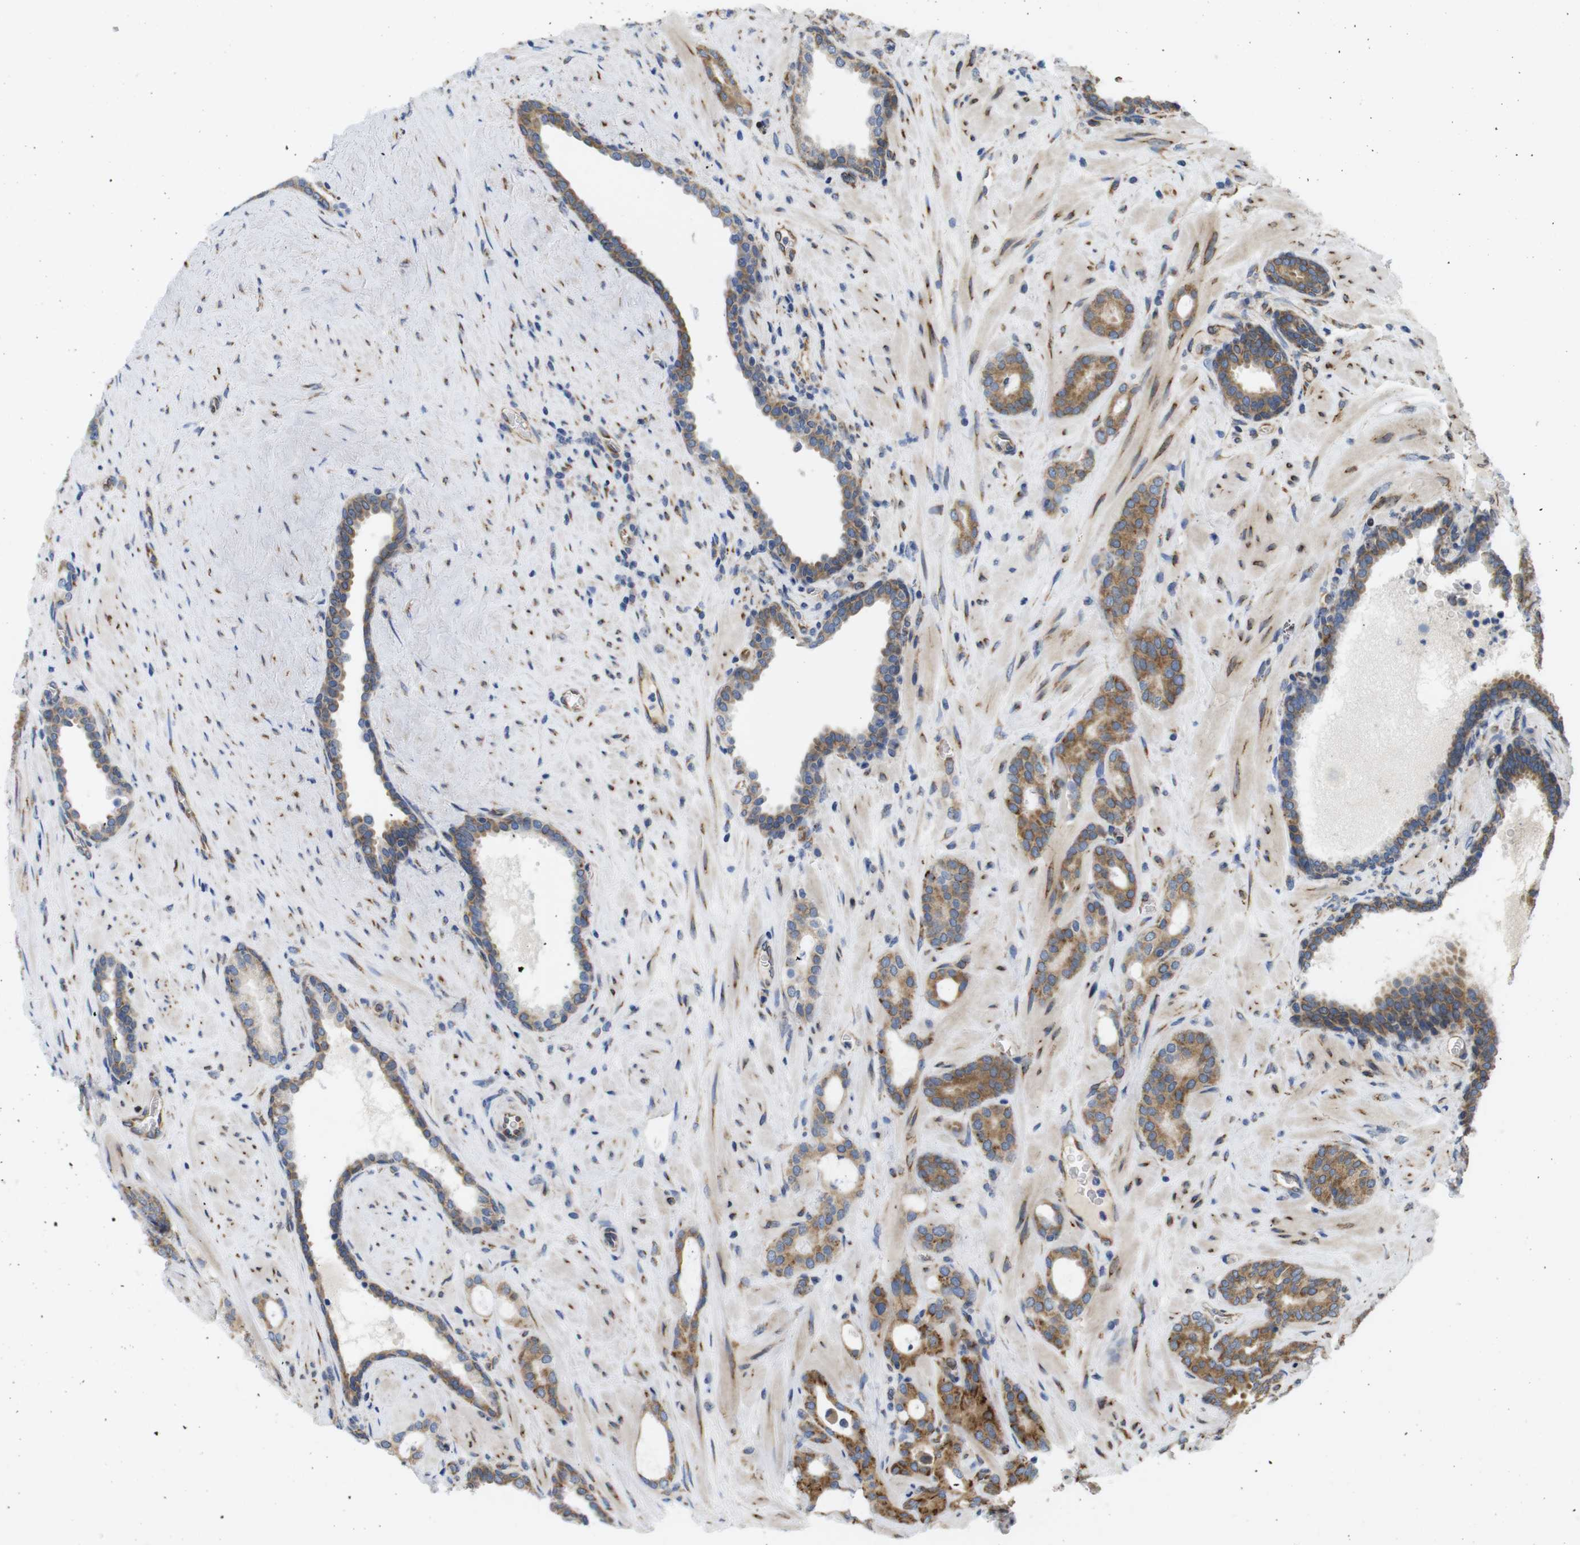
{"staining": {"intensity": "moderate", "quantity": ">75%", "location": "cytoplasmic/membranous"}, "tissue": "prostate cancer", "cell_type": "Tumor cells", "image_type": "cancer", "snomed": [{"axis": "morphology", "description": "Adenocarcinoma, Low grade"}, {"axis": "topography", "description": "Prostate"}], "caption": "Immunohistochemical staining of human prostate cancer exhibits medium levels of moderate cytoplasmic/membranous protein expression in about >75% of tumor cells.", "gene": "PCNX2", "patient": {"sex": "male", "age": 63}}